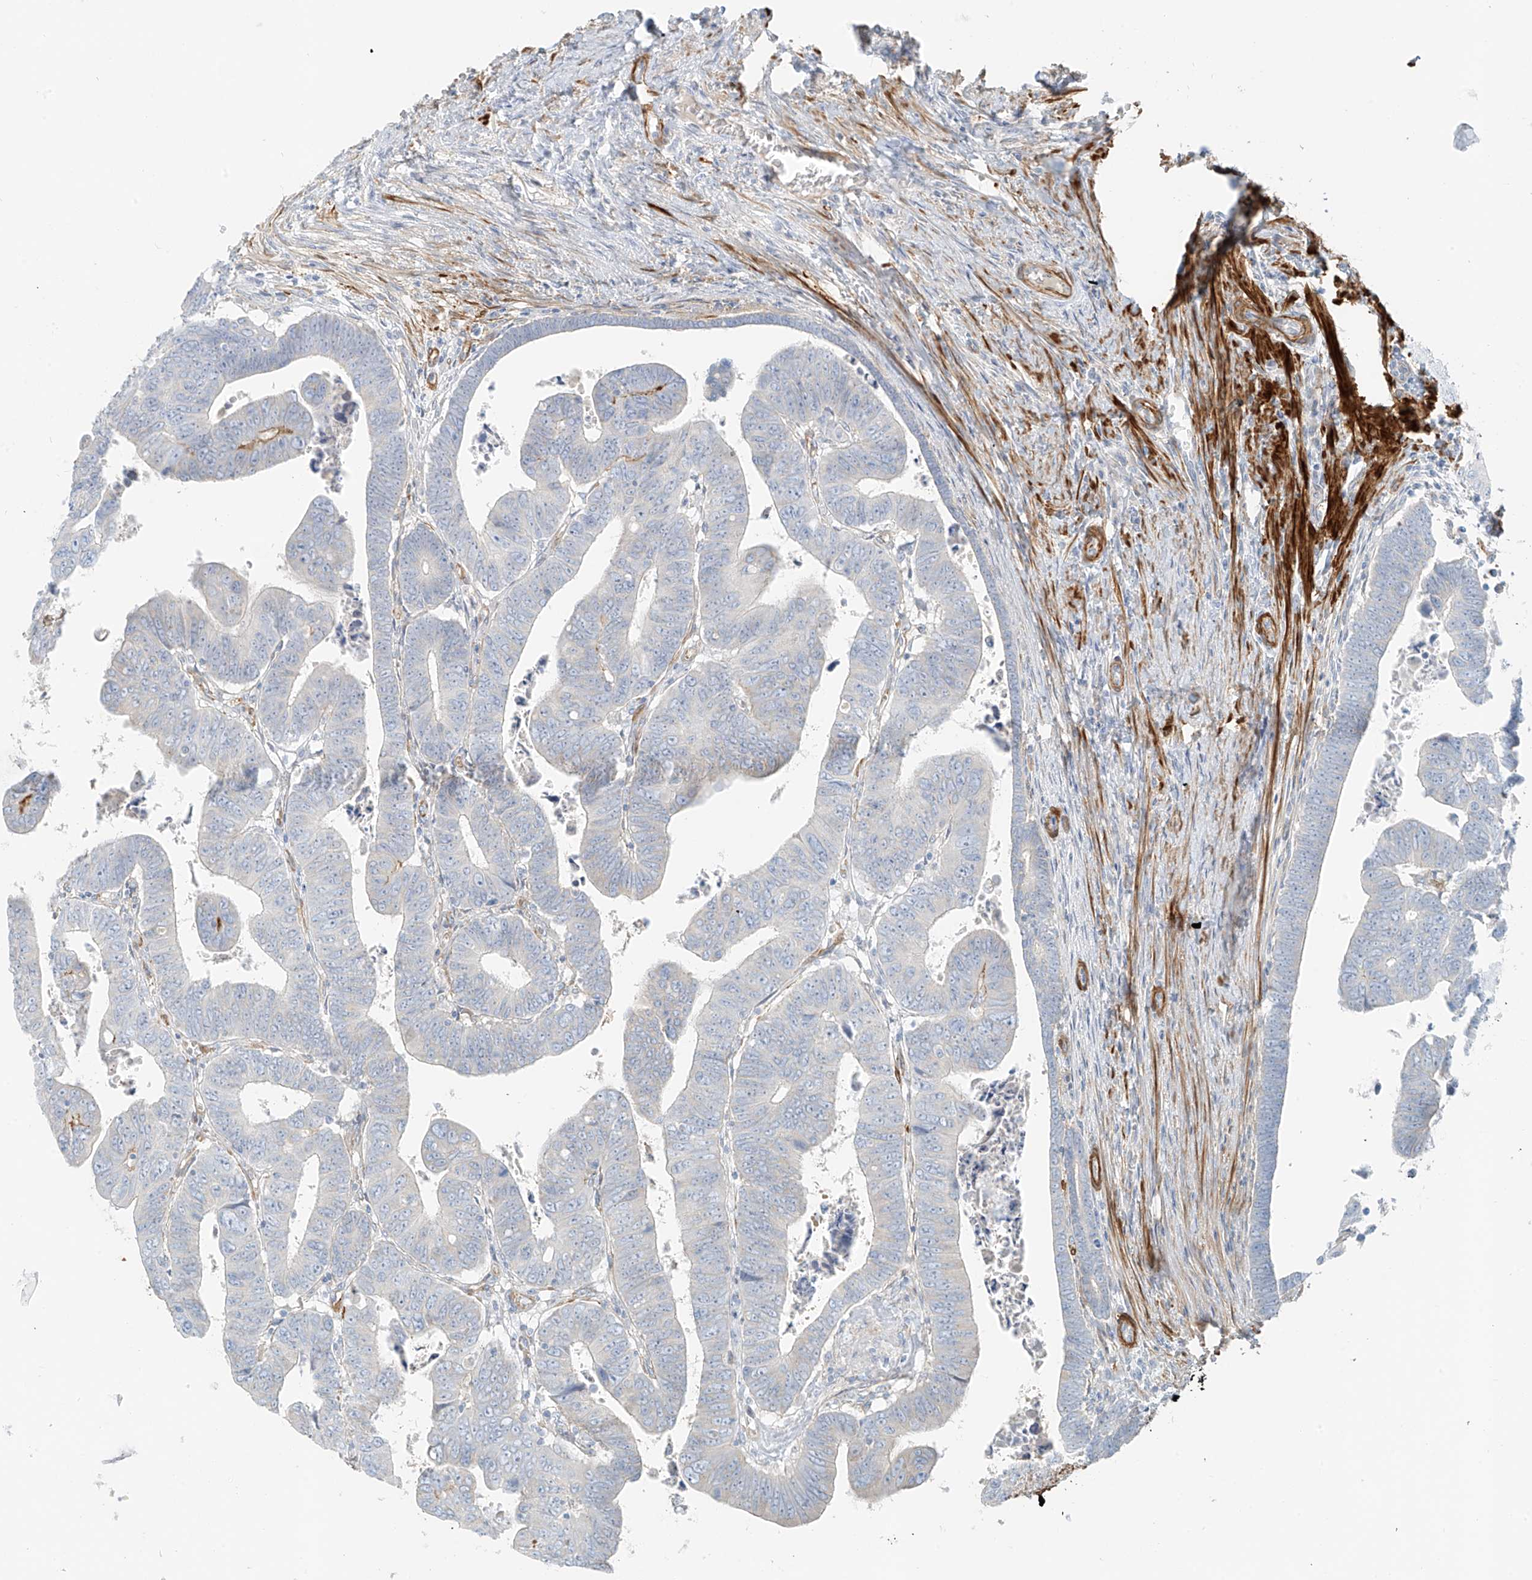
{"staining": {"intensity": "negative", "quantity": "none", "location": "none"}, "tissue": "colorectal cancer", "cell_type": "Tumor cells", "image_type": "cancer", "snomed": [{"axis": "morphology", "description": "Normal tissue, NOS"}, {"axis": "morphology", "description": "Adenocarcinoma, NOS"}, {"axis": "topography", "description": "Rectum"}], "caption": "Immunohistochemical staining of colorectal adenocarcinoma demonstrates no significant expression in tumor cells.", "gene": "SMCP", "patient": {"sex": "female", "age": 65}}